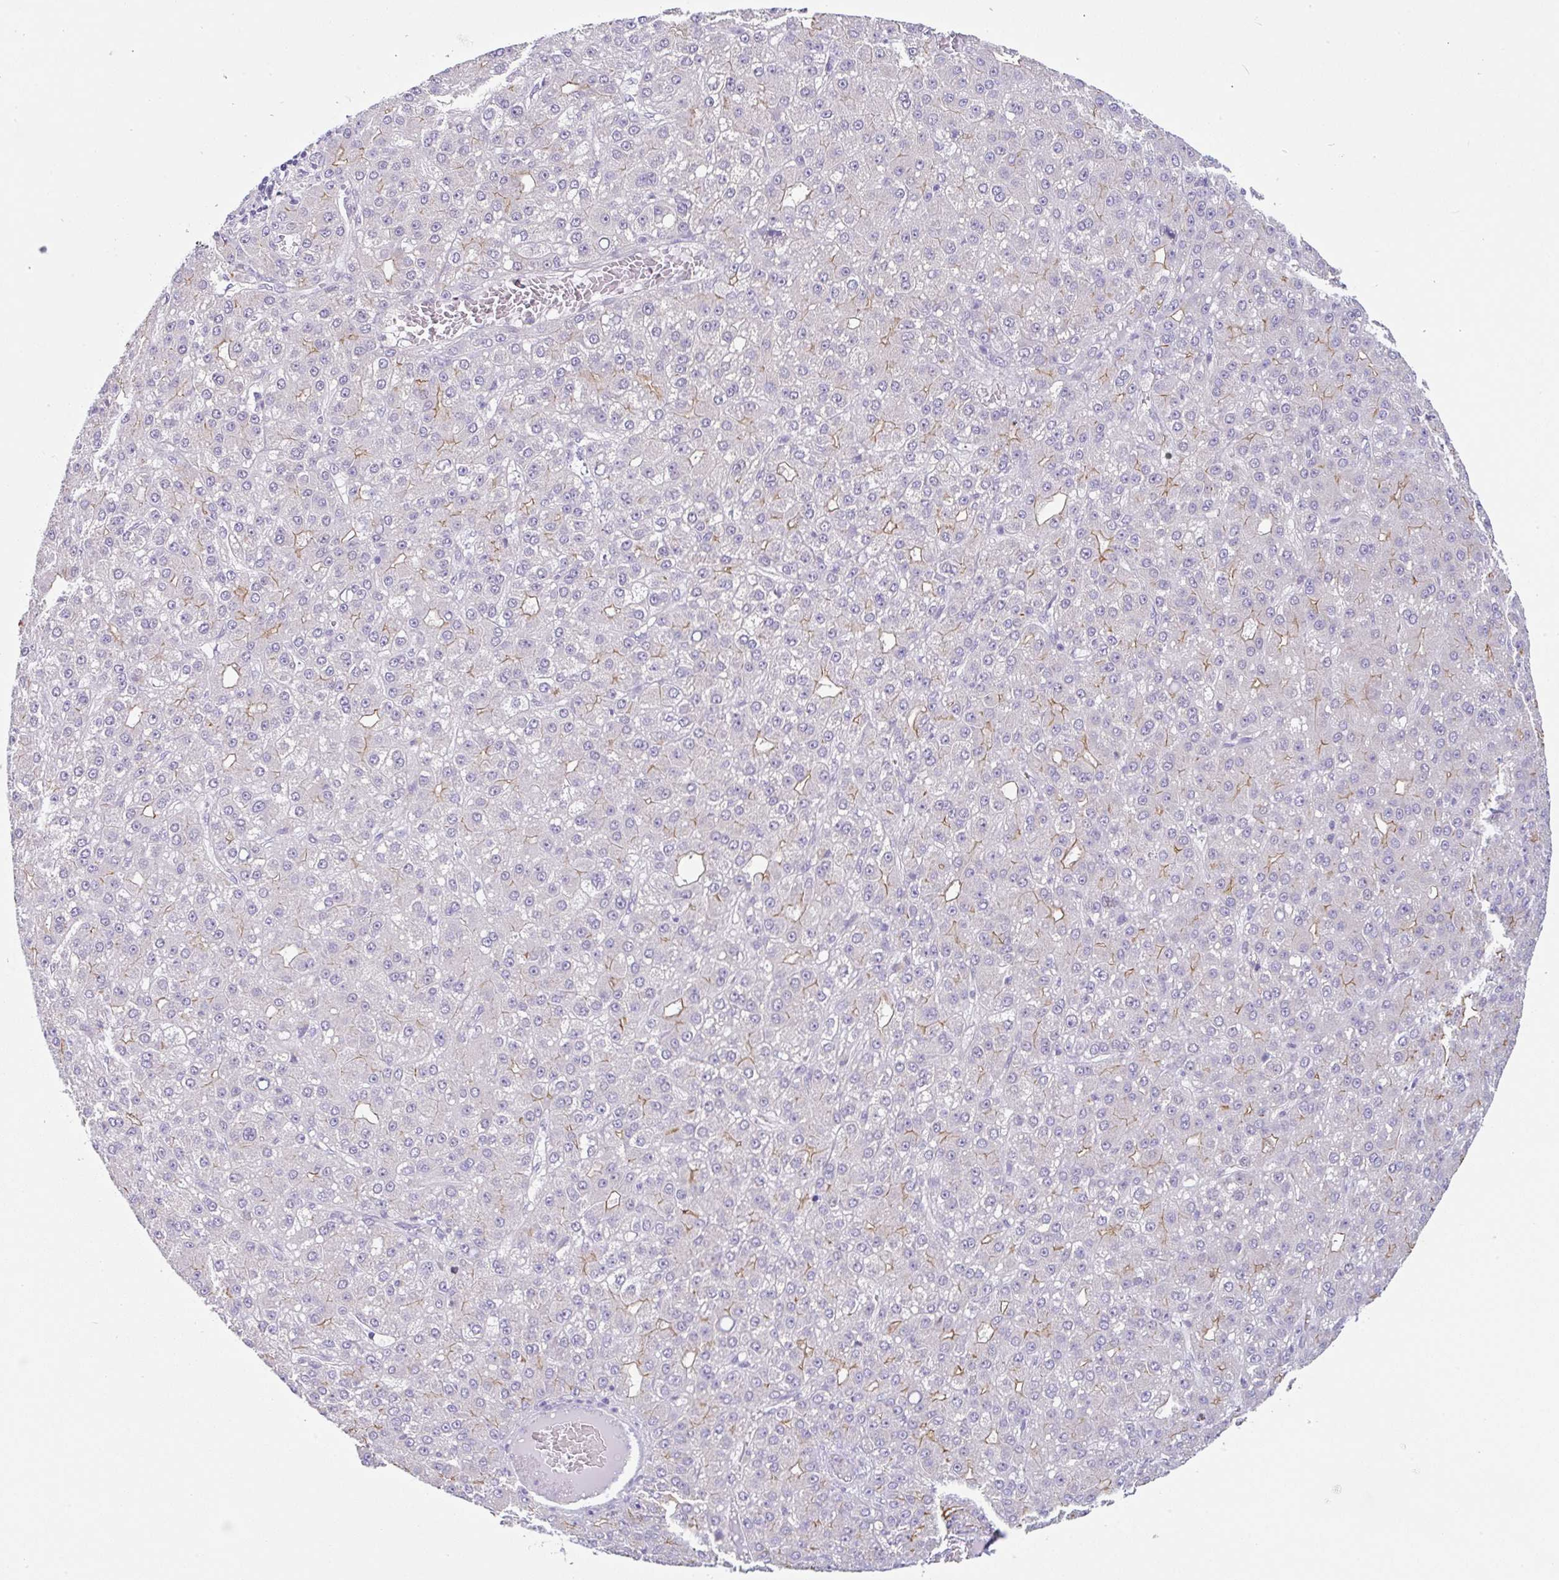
{"staining": {"intensity": "moderate", "quantity": "<25%", "location": "cytoplasmic/membranous"}, "tissue": "liver cancer", "cell_type": "Tumor cells", "image_type": "cancer", "snomed": [{"axis": "morphology", "description": "Carcinoma, Hepatocellular, NOS"}, {"axis": "topography", "description": "Liver"}], "caption": "High-power microscopy captured an immunohistochemistry image of liver cancer, revealing moderate cytoplasmic/membranous staining in about <25% of tumor cells. The staining was performed using DAB to visualize the protein expression in brown, while the nuclei were stained in blue with hematoxylin (Magnification: 20x).", "gene": "CGNL1", "patient": {"sex": "male", "age": 67}}